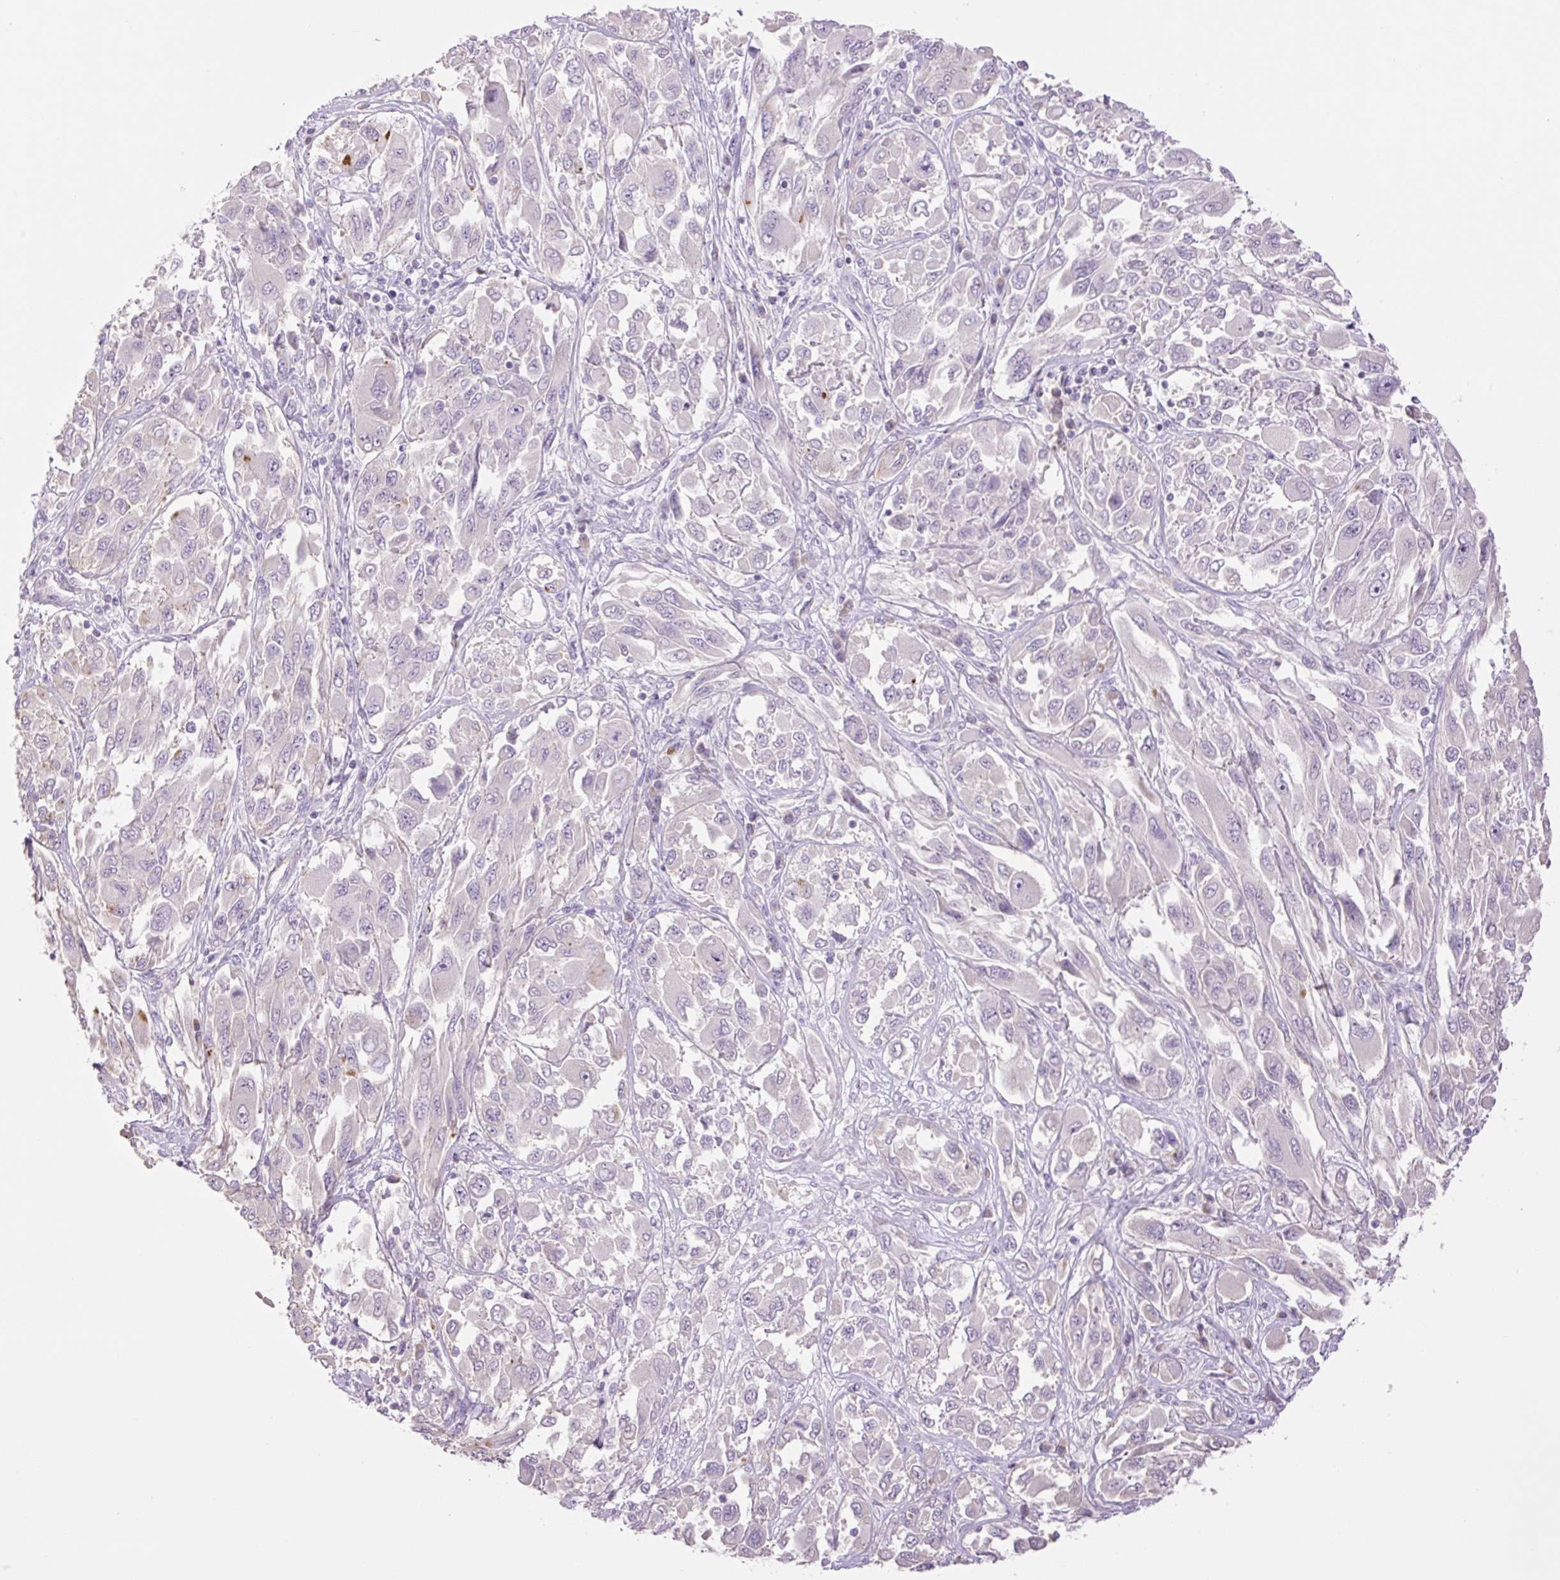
{"staining": {"intensity": "negative", "quantity": "none", "location": "none"}, "tissue": "melanoma", "cell_type": "Tumor cells", "image_type": "cancer", "snomed": [{"axis": "morphology", "description": "Malignant melanoma, NOS"}, {"axis": "topography", "description": "Skin"}], "caption": "Histopathology image shows no significant protein positivity in tumor cells of melanoma.", "gene": "GRID2", "patient": {"sex": "female", "age": 91}}